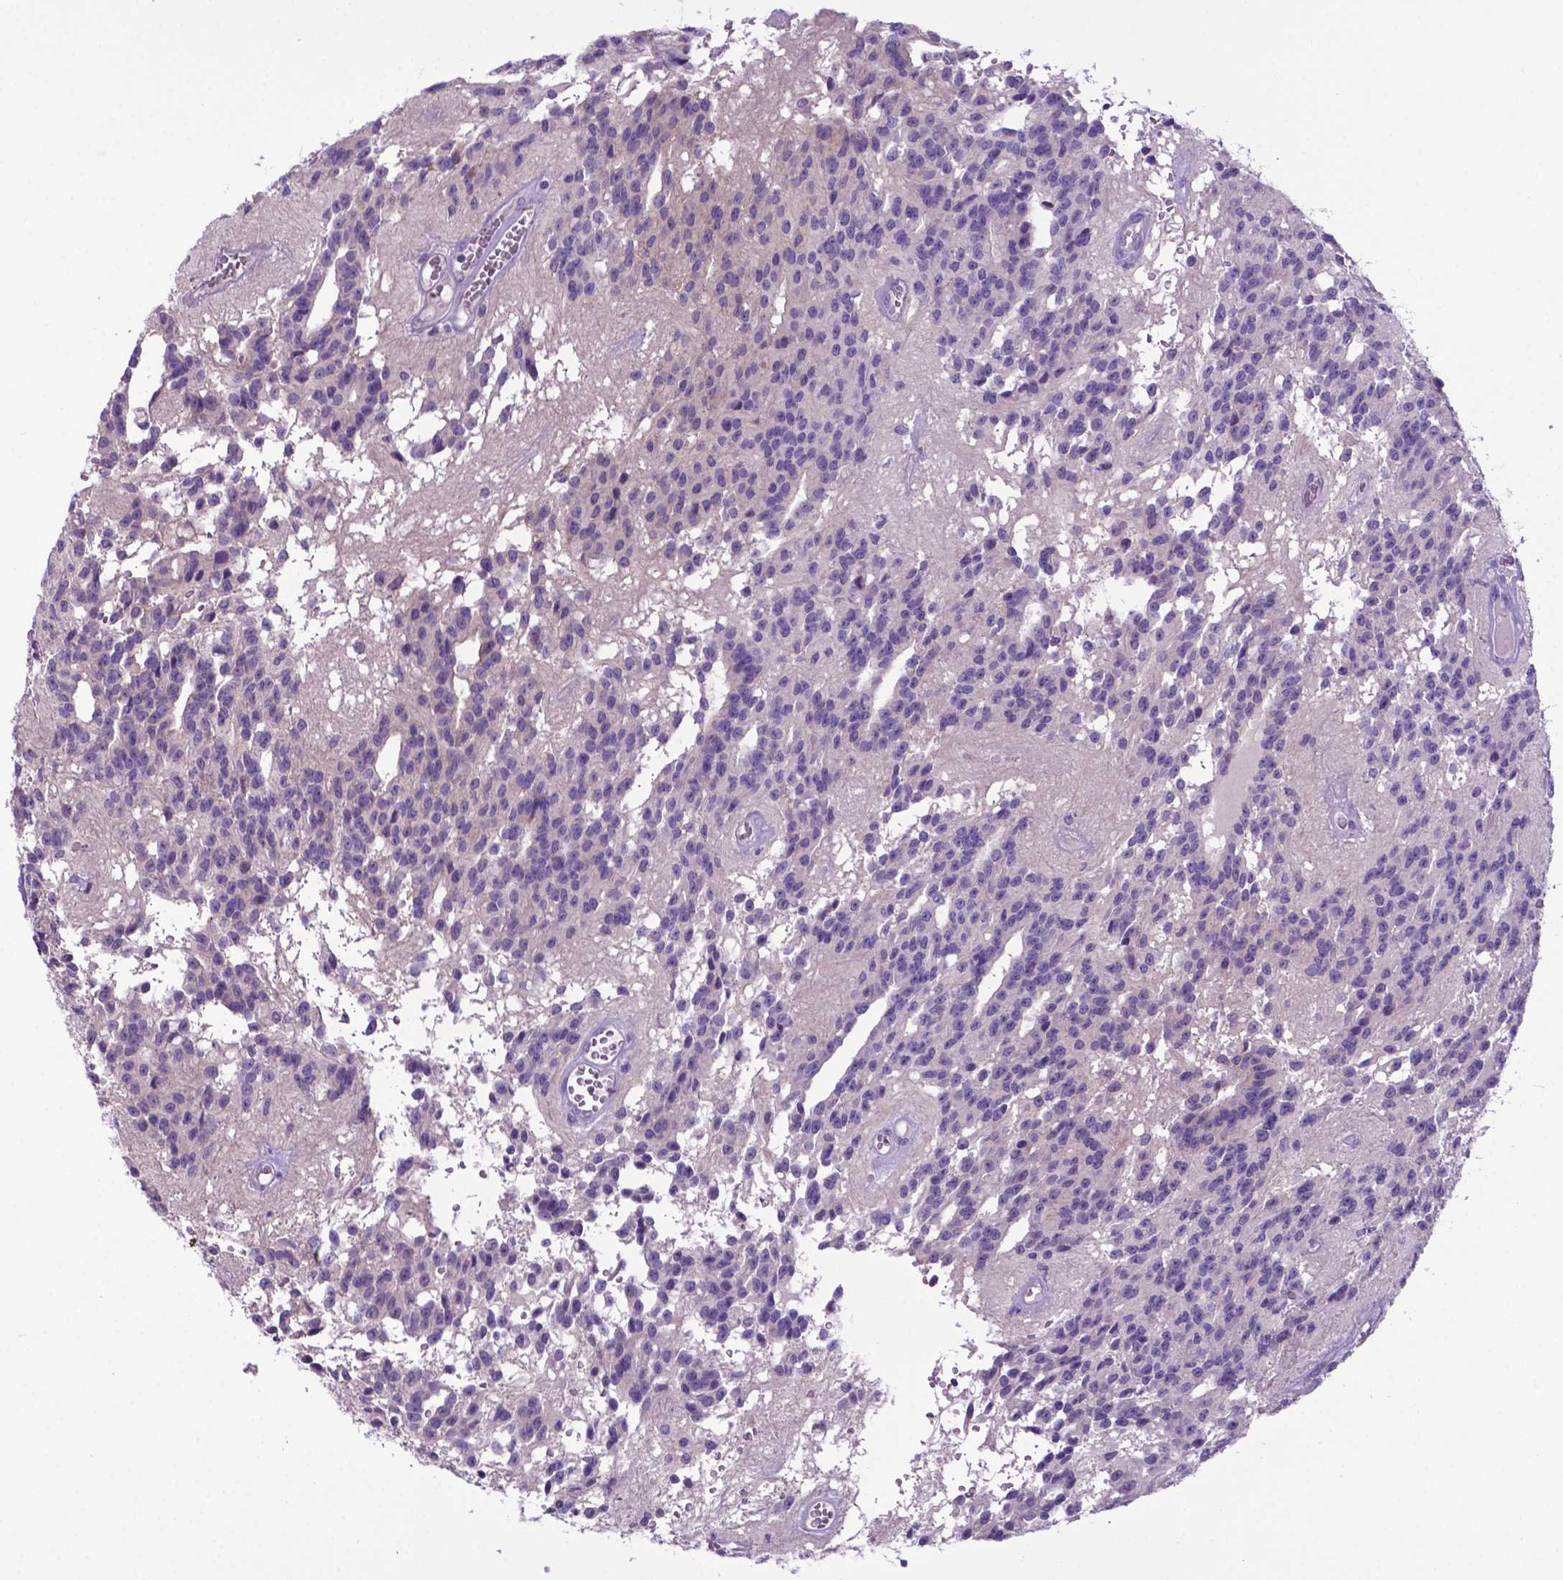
{"staining": {"intensity": "negative", "quantity": "none", "location": "none"}, "tissue": "glioma", "cell_type": "Tumor cells", "image_type": "cancer", "snomed": [{"axis": "morphology", "description": "Glioma, malignant, Low grade"}, {"axis": "topography", "description": "Brain"}], "caption": "Histopathology image shows no significant protein staining in tumor cells of glioma.", "gene": "ADRA2B", "patient": {"sex": "male", "age": 31}}